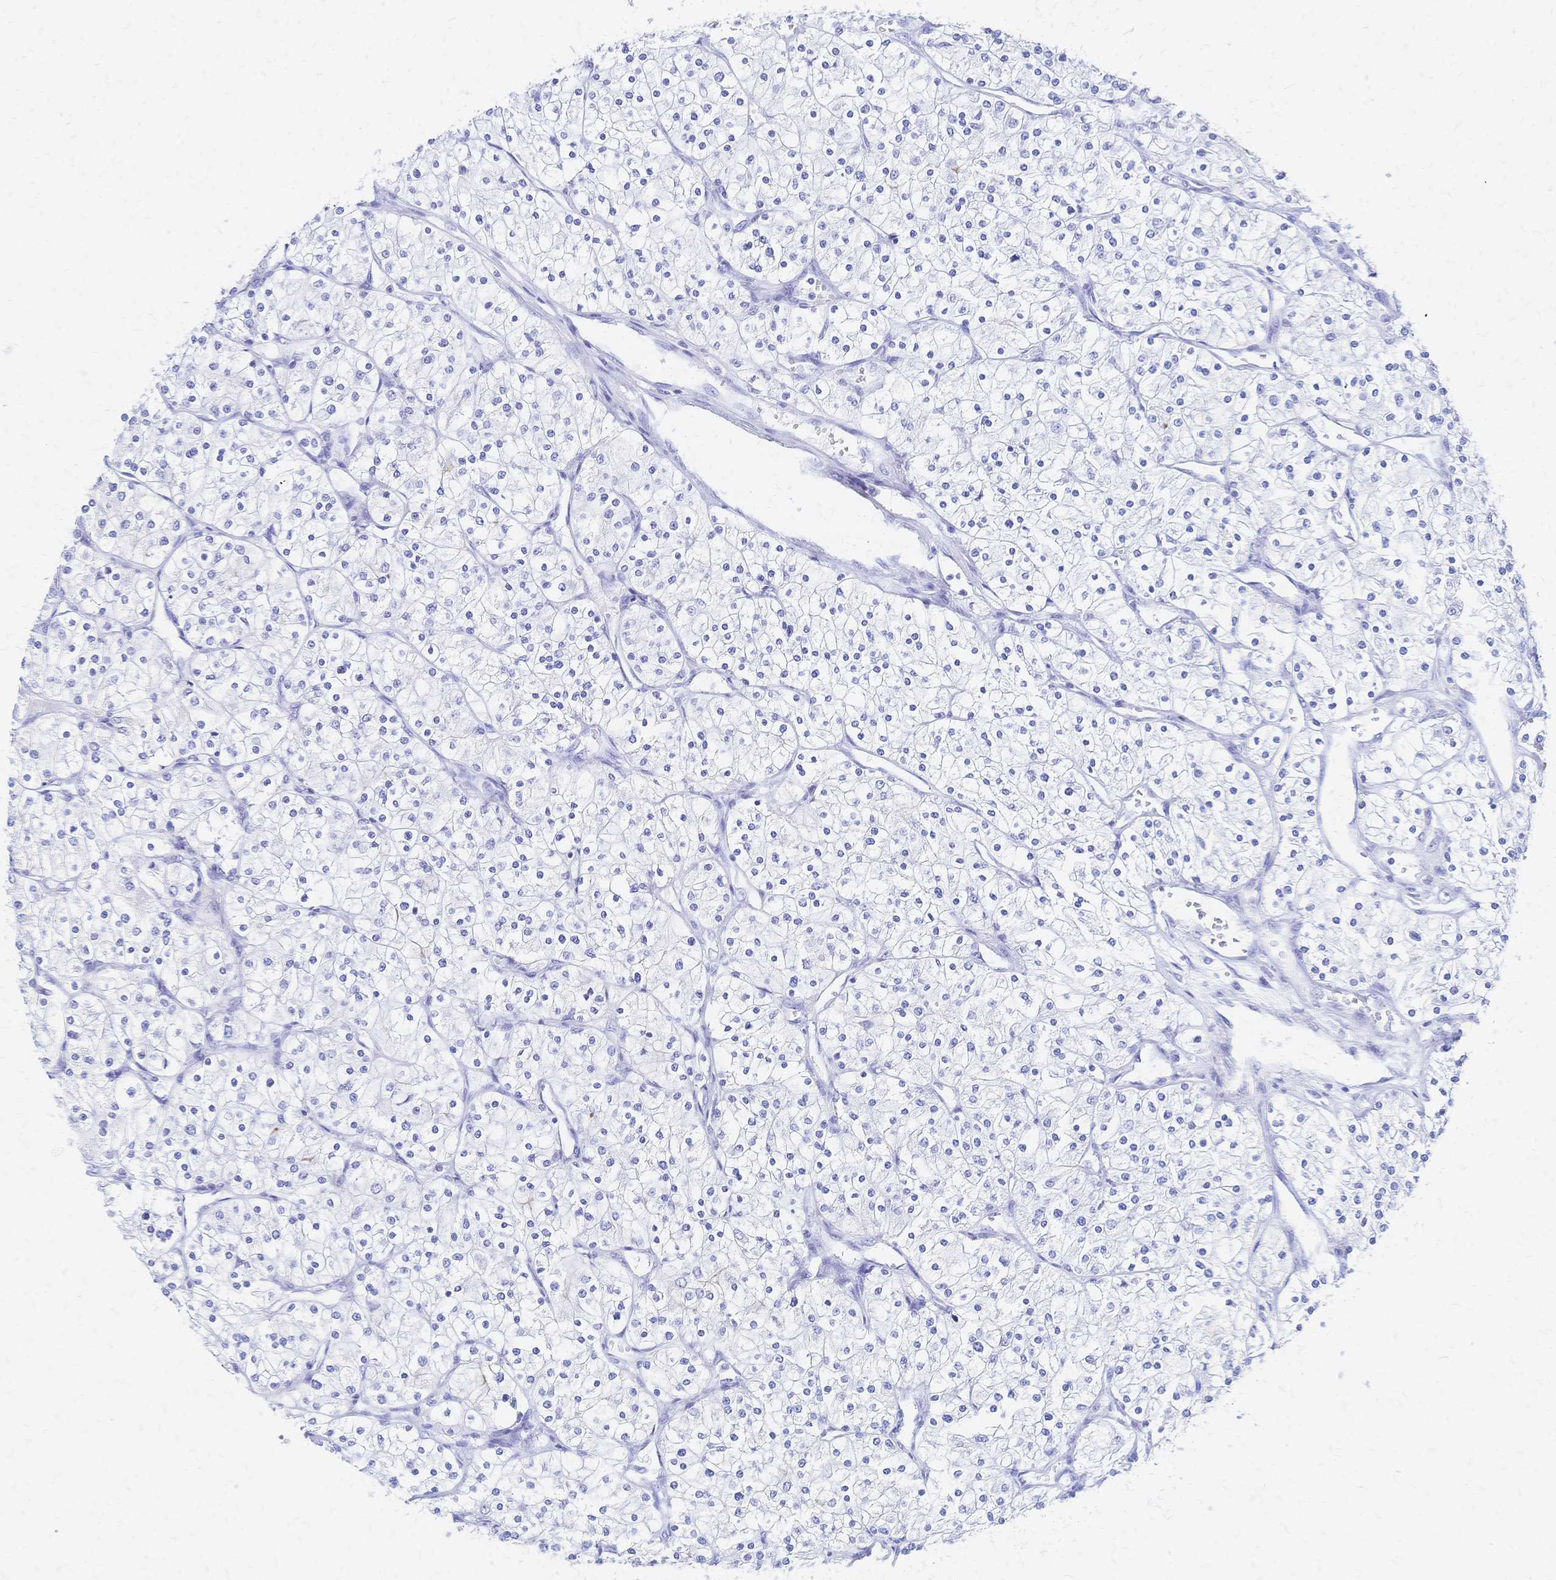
{"staining": {"intensity": "negative", "quantity": "none", "location": "none"}, "tissue": "renal cancer", "cell_type": "Tumor cells", "image_type": "cancer", "snomed": [{"axis": "morphology", "description": "Adenocarcinoma, NOS"}, {"axis": "topography", "description": "Kidney"}], "caption": "Histopathology image shows no significant protein expression in tumor cells of renal cancer (adenocarcinoma).", "gene": "SLC5A1", "patient": {"sex": "male", "age": 80}}